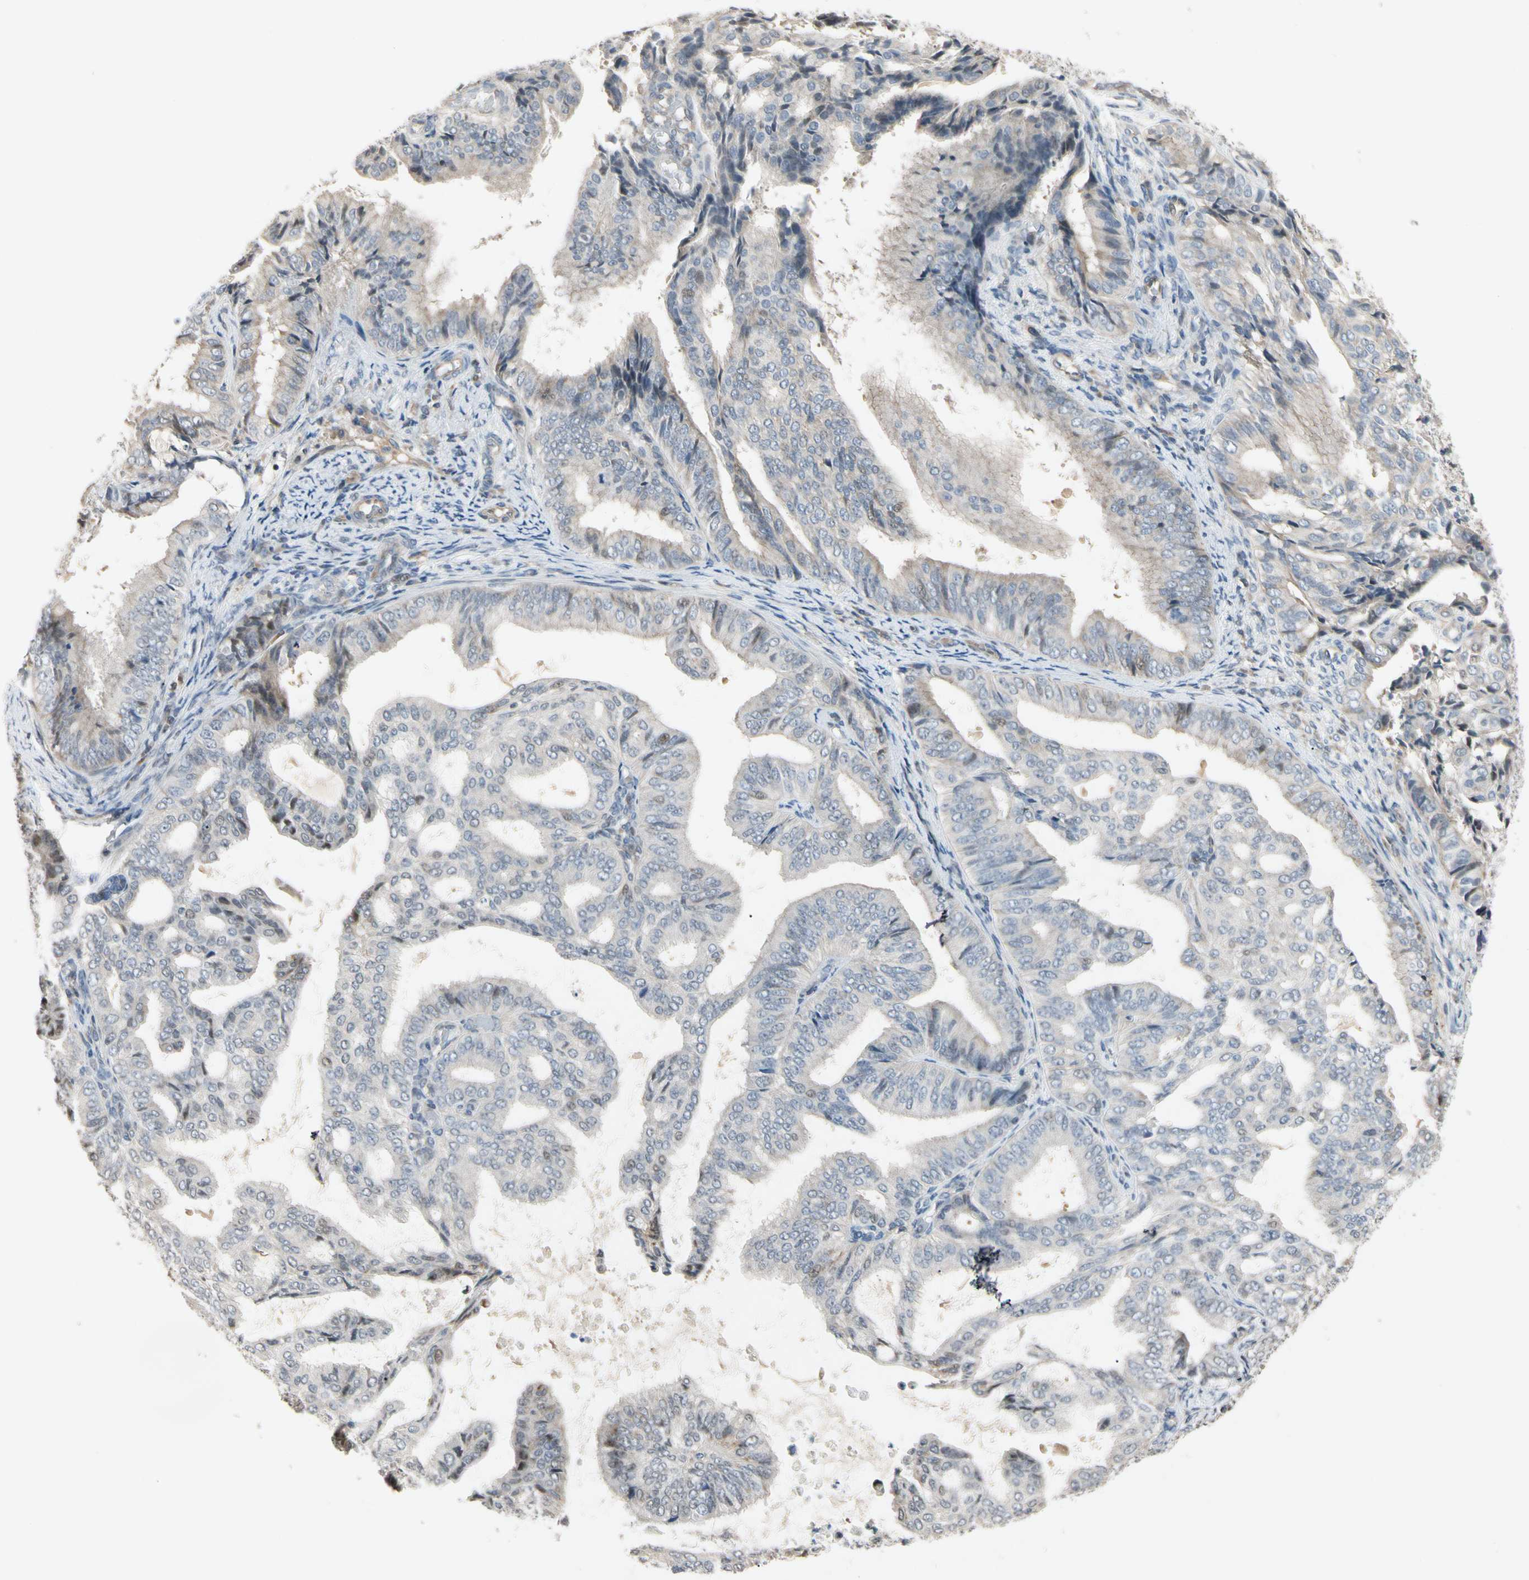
{"staining": {"intensity": "weak", "quantity": "<25%", "location": "cytoplasmic/membranous"}, "tissue": "endometrial cancer", "cell_type": "Tumor cells", "image_type": "cancer", "snomed": [{"axis": "morphology", "description": "Adenocarcinoma, NOS"}, {"axis": "topography", "description": "Endometrium"}], "caption": "Tumor cells are negative for brown protein staining in endometrial adenocarcinoma. (Stains: DAB (3,3'-diaminobenzidine) immunohistochemistry (IHC) with hematoxylin counter stain, Microscopy: brightfield microscopy at high magnification).", "gene": "P3H2", "patient": {"sex": "female", "age": 58}}